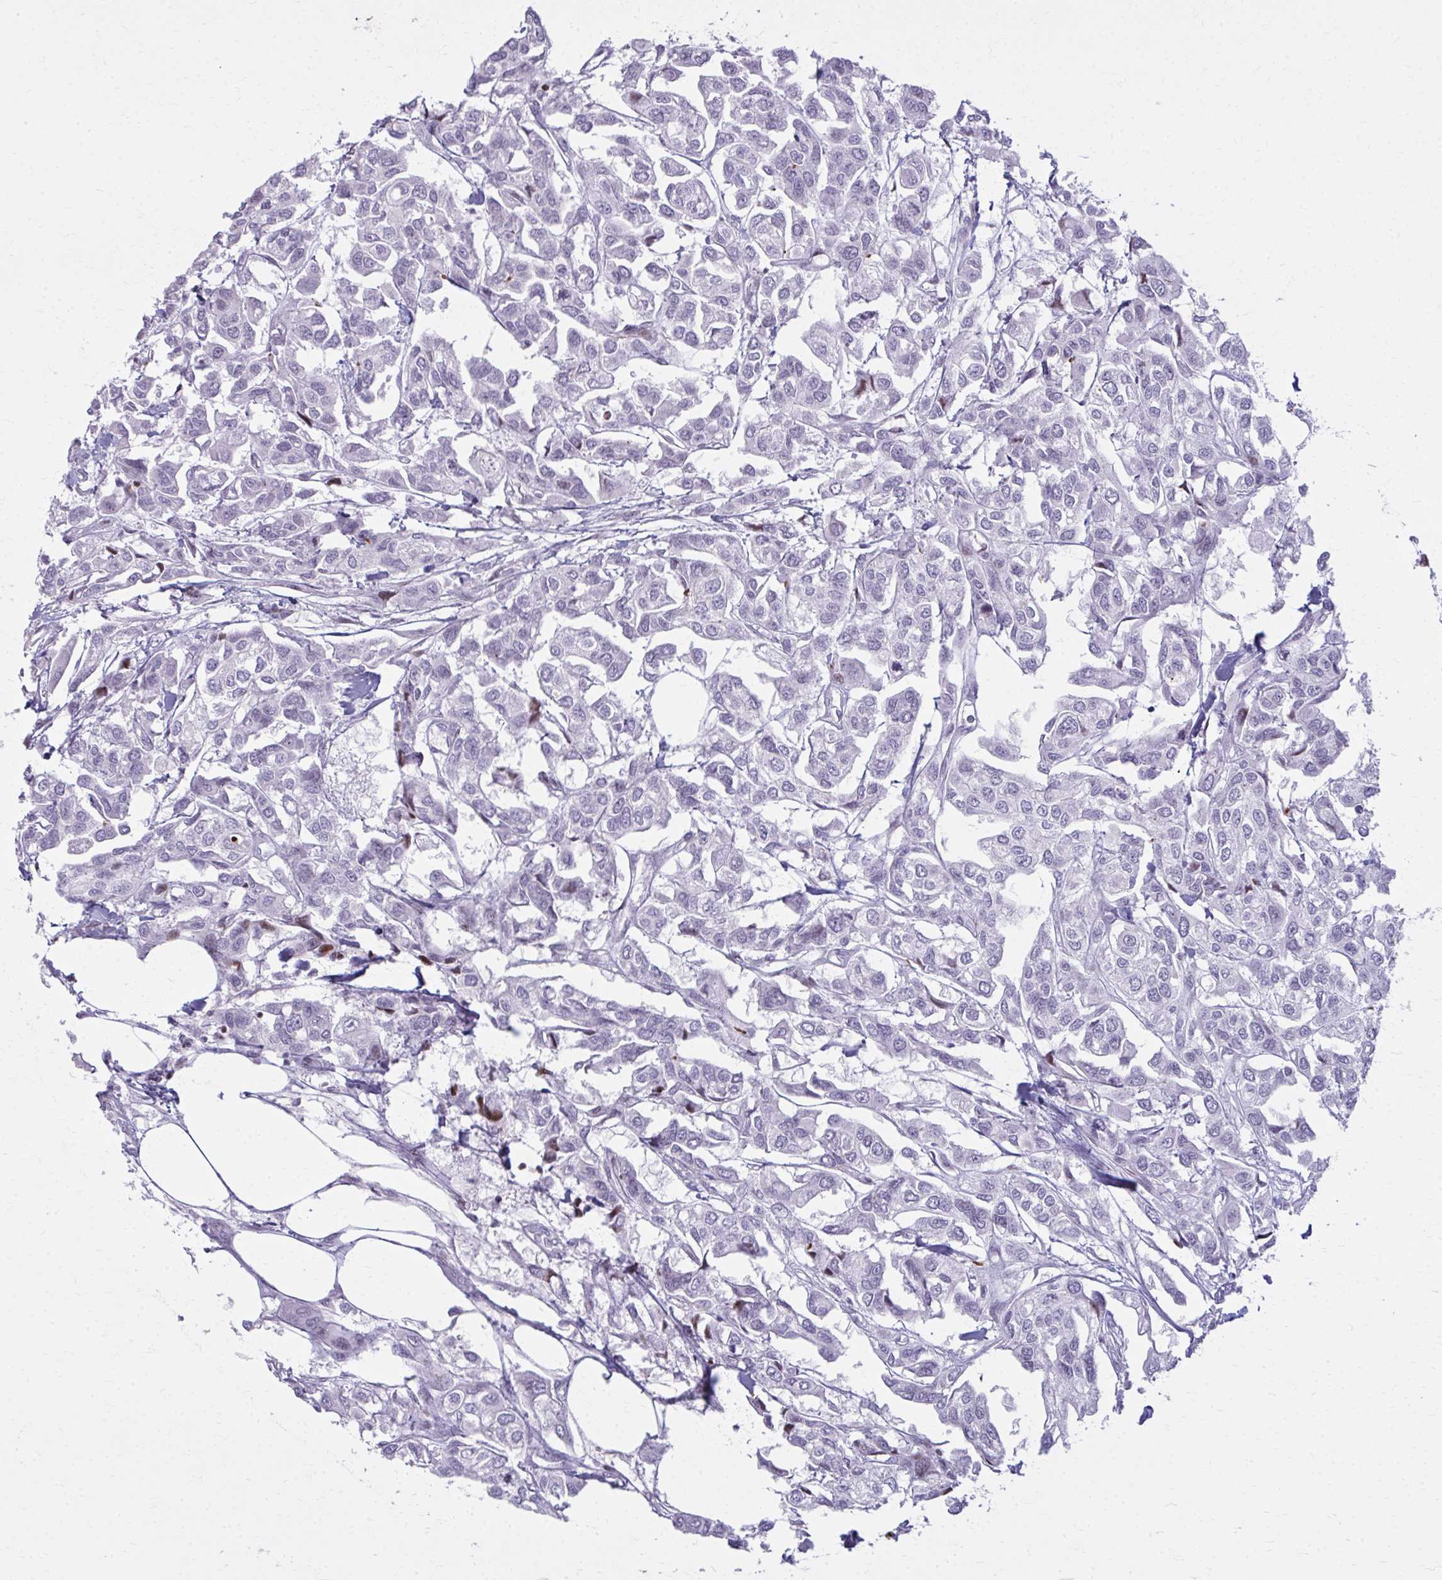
{"staining": {"intensity": "negative", "quantity": "none", "location": "none"}, "tissue": "urothelial cancer", "cell_type": "Tumor cells", "image_type": "cancer", "snomed": [{"axis": "morphology", "description": "Urothelial carcinoma, High grade"}, {"axis": "topography", "description": "Urinary bladder"}], "caption": "IHC of human urothelial cancer displays no expression in tumor cells. (IHC, brightfield microscopy, high magnification).", "gene": "AP5M1", "patient": {"sex": "male", "age": 67}}